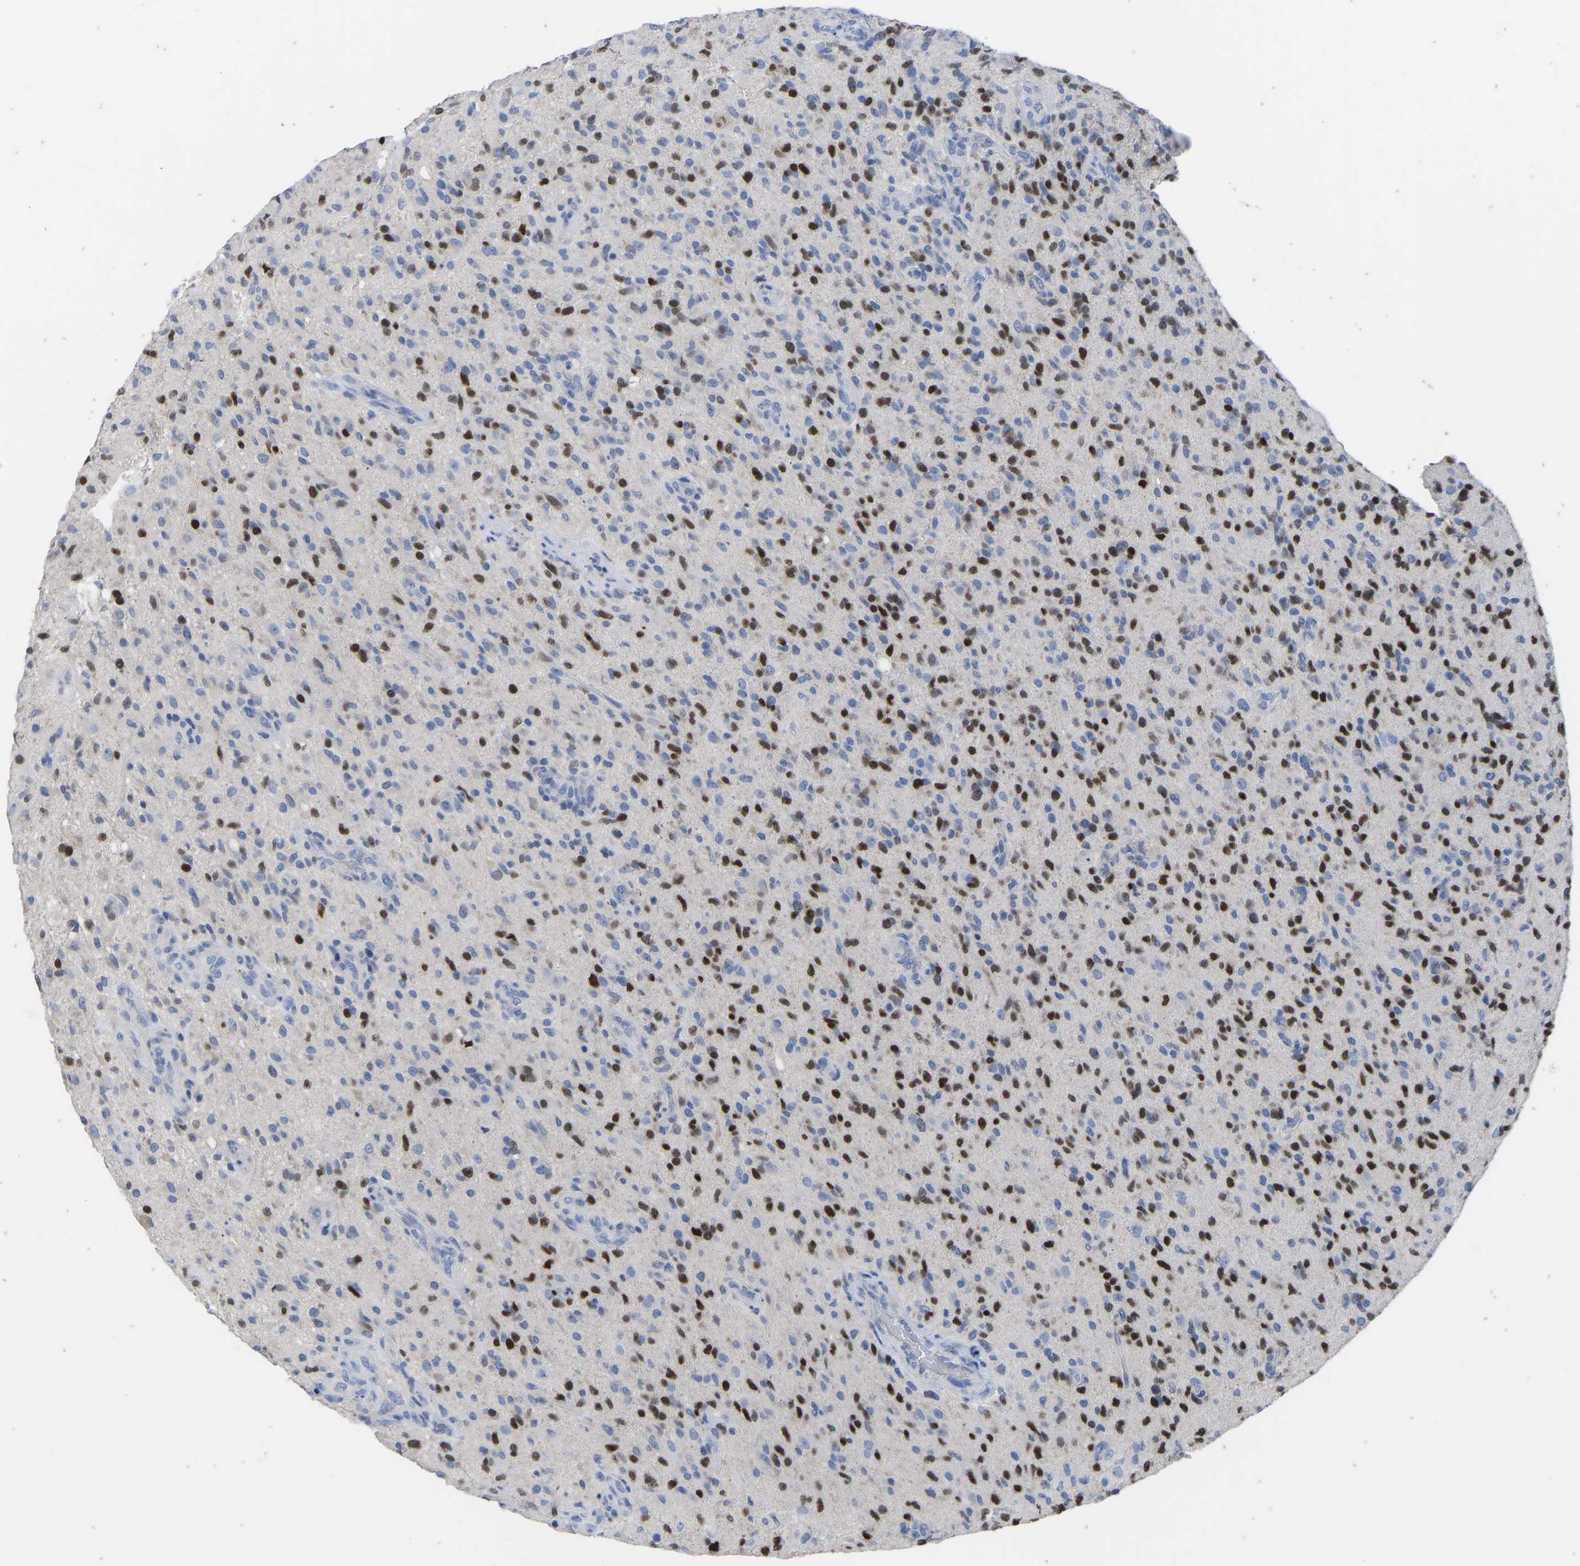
{"staining": {"intensity": "strong", "quantity": ">75%", "location": "nuclear"}, "tissue": "glioma", "cell_type": "Tumor cells", "image_type": "cancer", "snomed": [{"axis": "morphology", "description": "Glioma, malignant, High grade"}, {"axis": "topography", "description": "Brain"}], "caption": "Human glioma stained with a protein marker shows strong staining in tumor cells.", "gene": "OLIG2", "patient": {"sex": "male", "age": 71}}